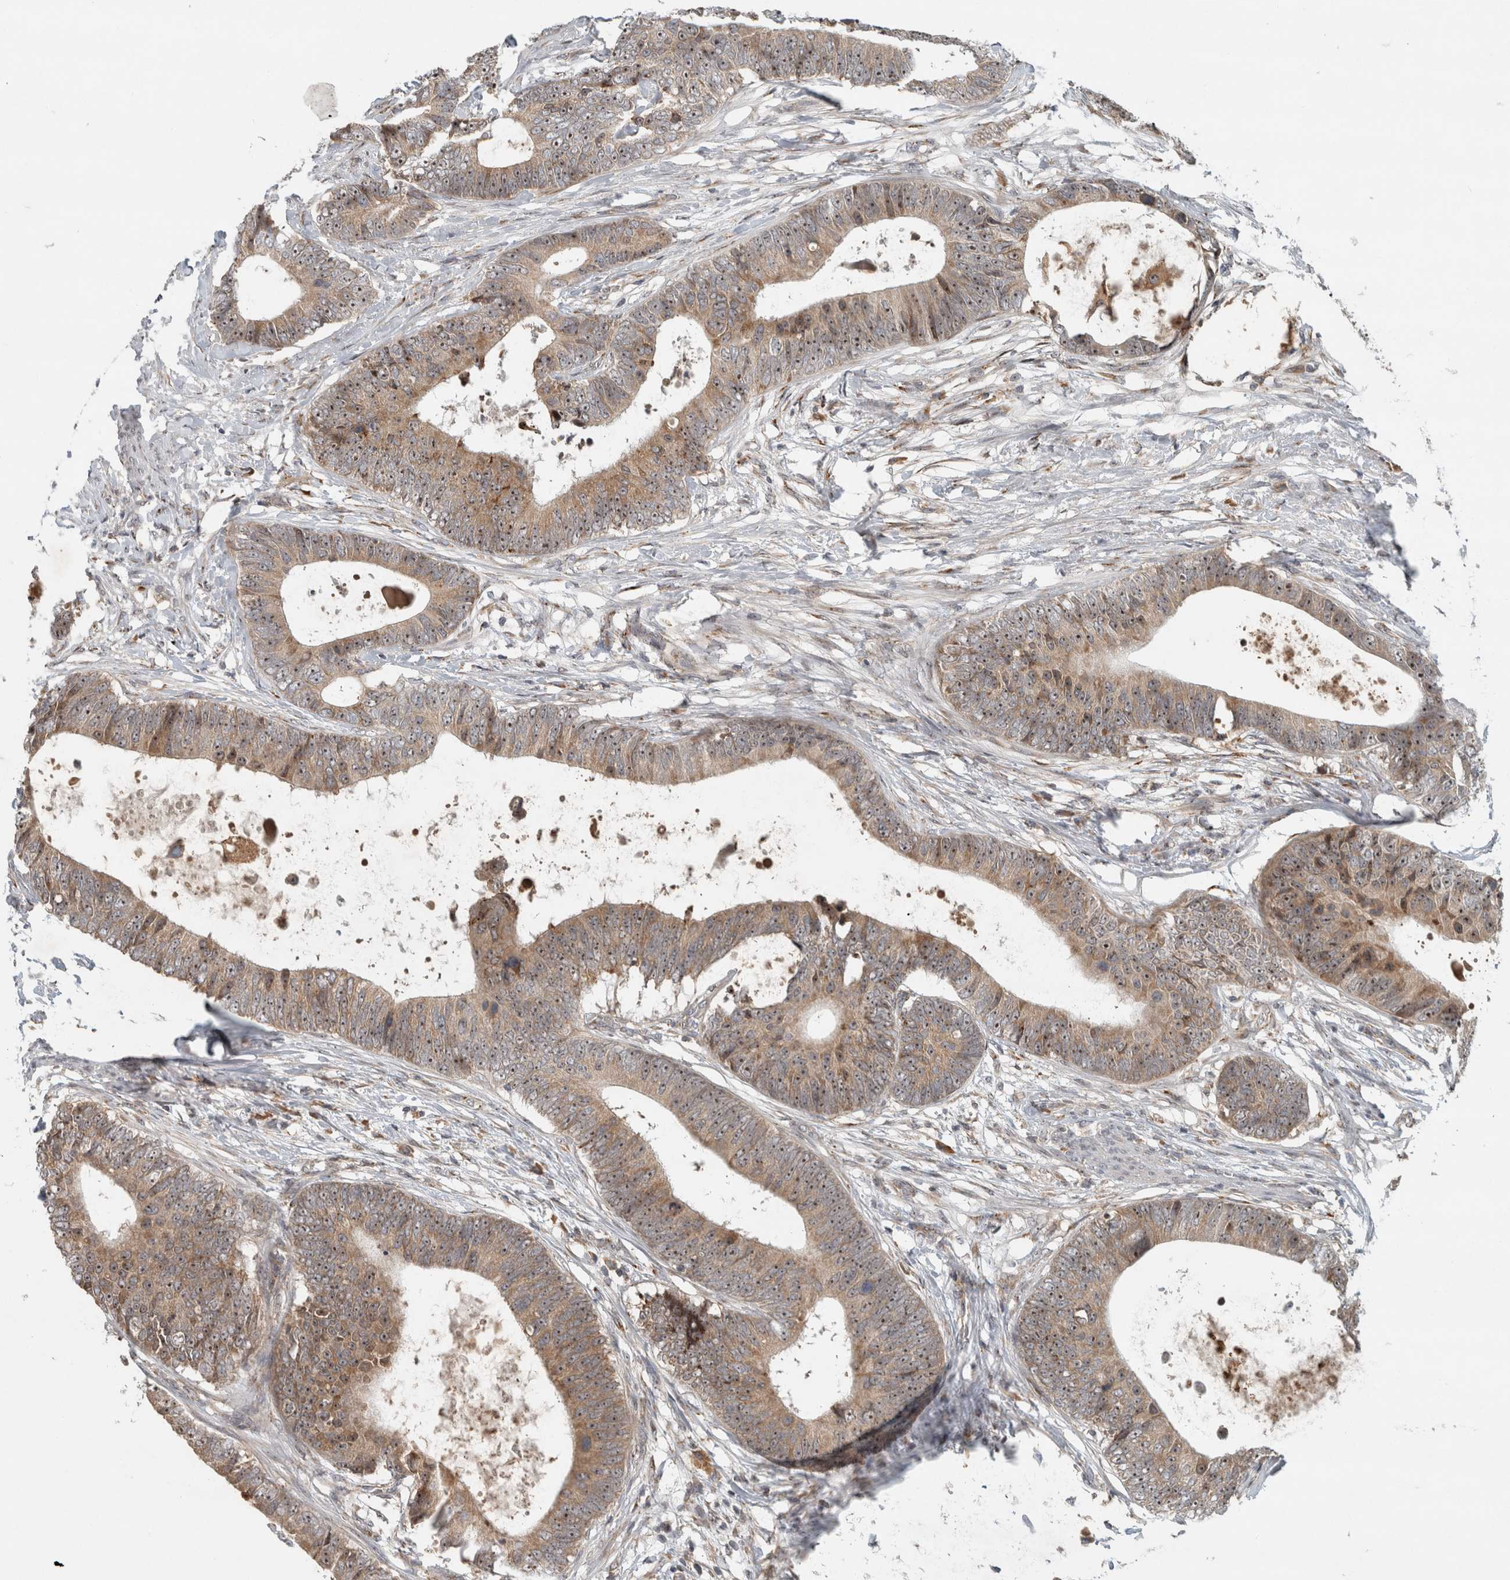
{"staining": {"intensity": "moderate", "quantity": ">75%", "location": "cytoplasmic/membranous,nuclear"}, "tissue": "colorectal cancer", "cell_type": "Tumor cells", "image_type": "cancer", "snomed": [{"axis": "morphology", "description": "Adenocarcinoma, NOS"}, {"axis": "topography", "description": "Colon"}], "caption": "Immunohistochemistry (IHC) micrograph of human colorectal adenocarcinoma stained for a protein (brown), which exhibits medium levels of moderate cytoplasmic/membranous and nuclear staining in about >75% of tumor cells.", "gene": "GPR137B", "patient": {"sex": "male", "age": 56}}